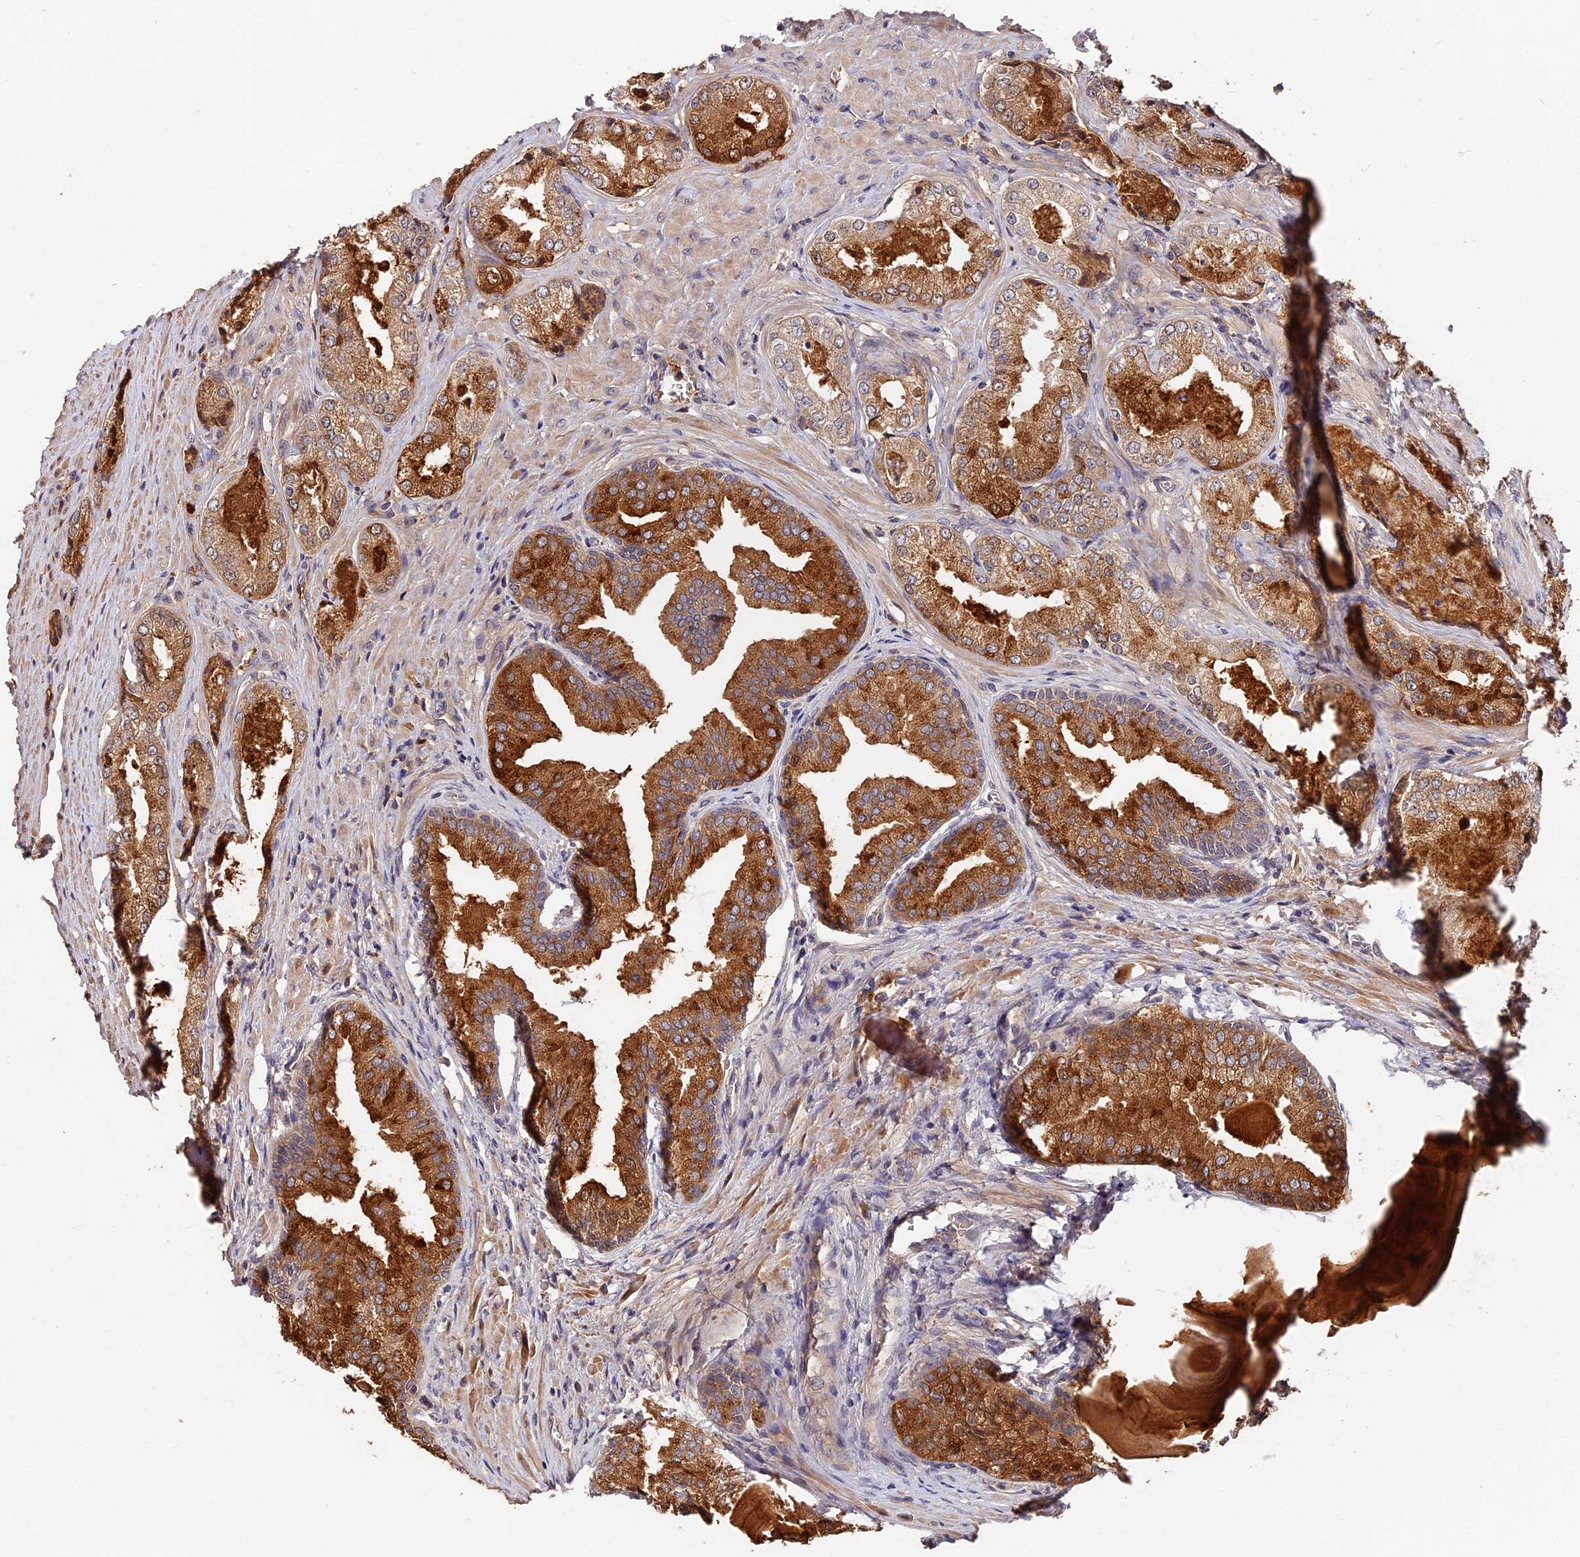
{"staining": {"intensity": "moderate", "quantity": ">75%", "location": "cytoplasmic/membranous"}, "tissue": "prostate cancer", "cell_type": "Tumor cells", "image_type": "cancer", "snomed": [{"axis": "morphology", "description": "Adenocarcinoma, Low grade"}, {"axis": "topography", "description": "Prostate"}], "caption": "Immunohistochemical staining of prostate cancer (adenocarcinoma (low-grade)) exhibits medium levels of moderate cytoplasmic/membranous protein expression in about >75% of tumor cells.", "gene": "ITIH1", "patient": {"sex": "male", "age": 68}}